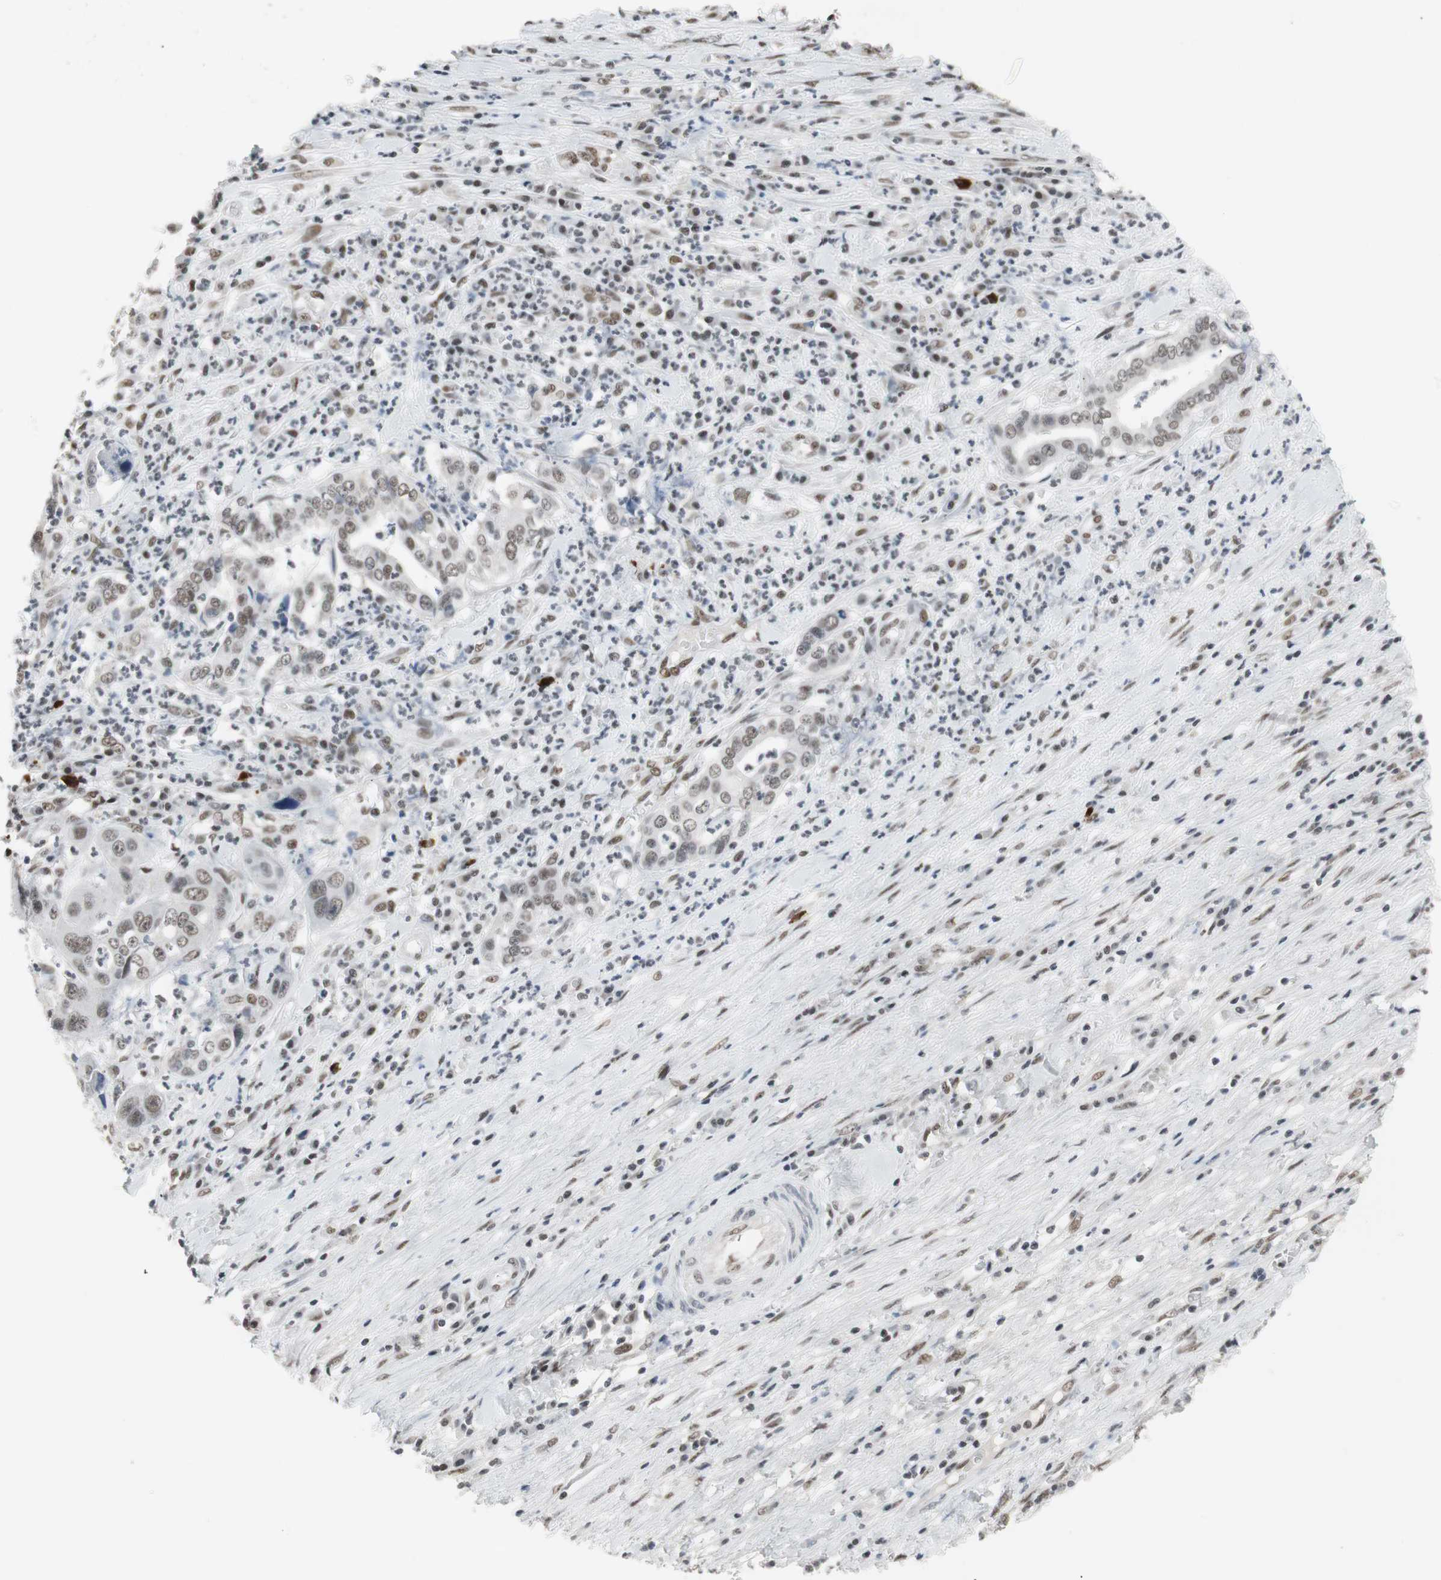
{"staining": {"intensity": "moderate", "quantity": ">75%", "location": "nuclear"}, "tissue": "liver cancer", "cell_type": "Tumor cells", "image_type": "cancer", "snomed": [{"axis": "morphology", "description": "Cholangiocarcinoma"}, {"axis": "topography", "description": "Liver"}], "caption": "Liver cancer (cholangiocarcinoma) stained for a protein demonstrates moderate nuclear positivity in tumor cells.", "gene": "RTF1", "patient": {"sex": "female", "age": 61}}